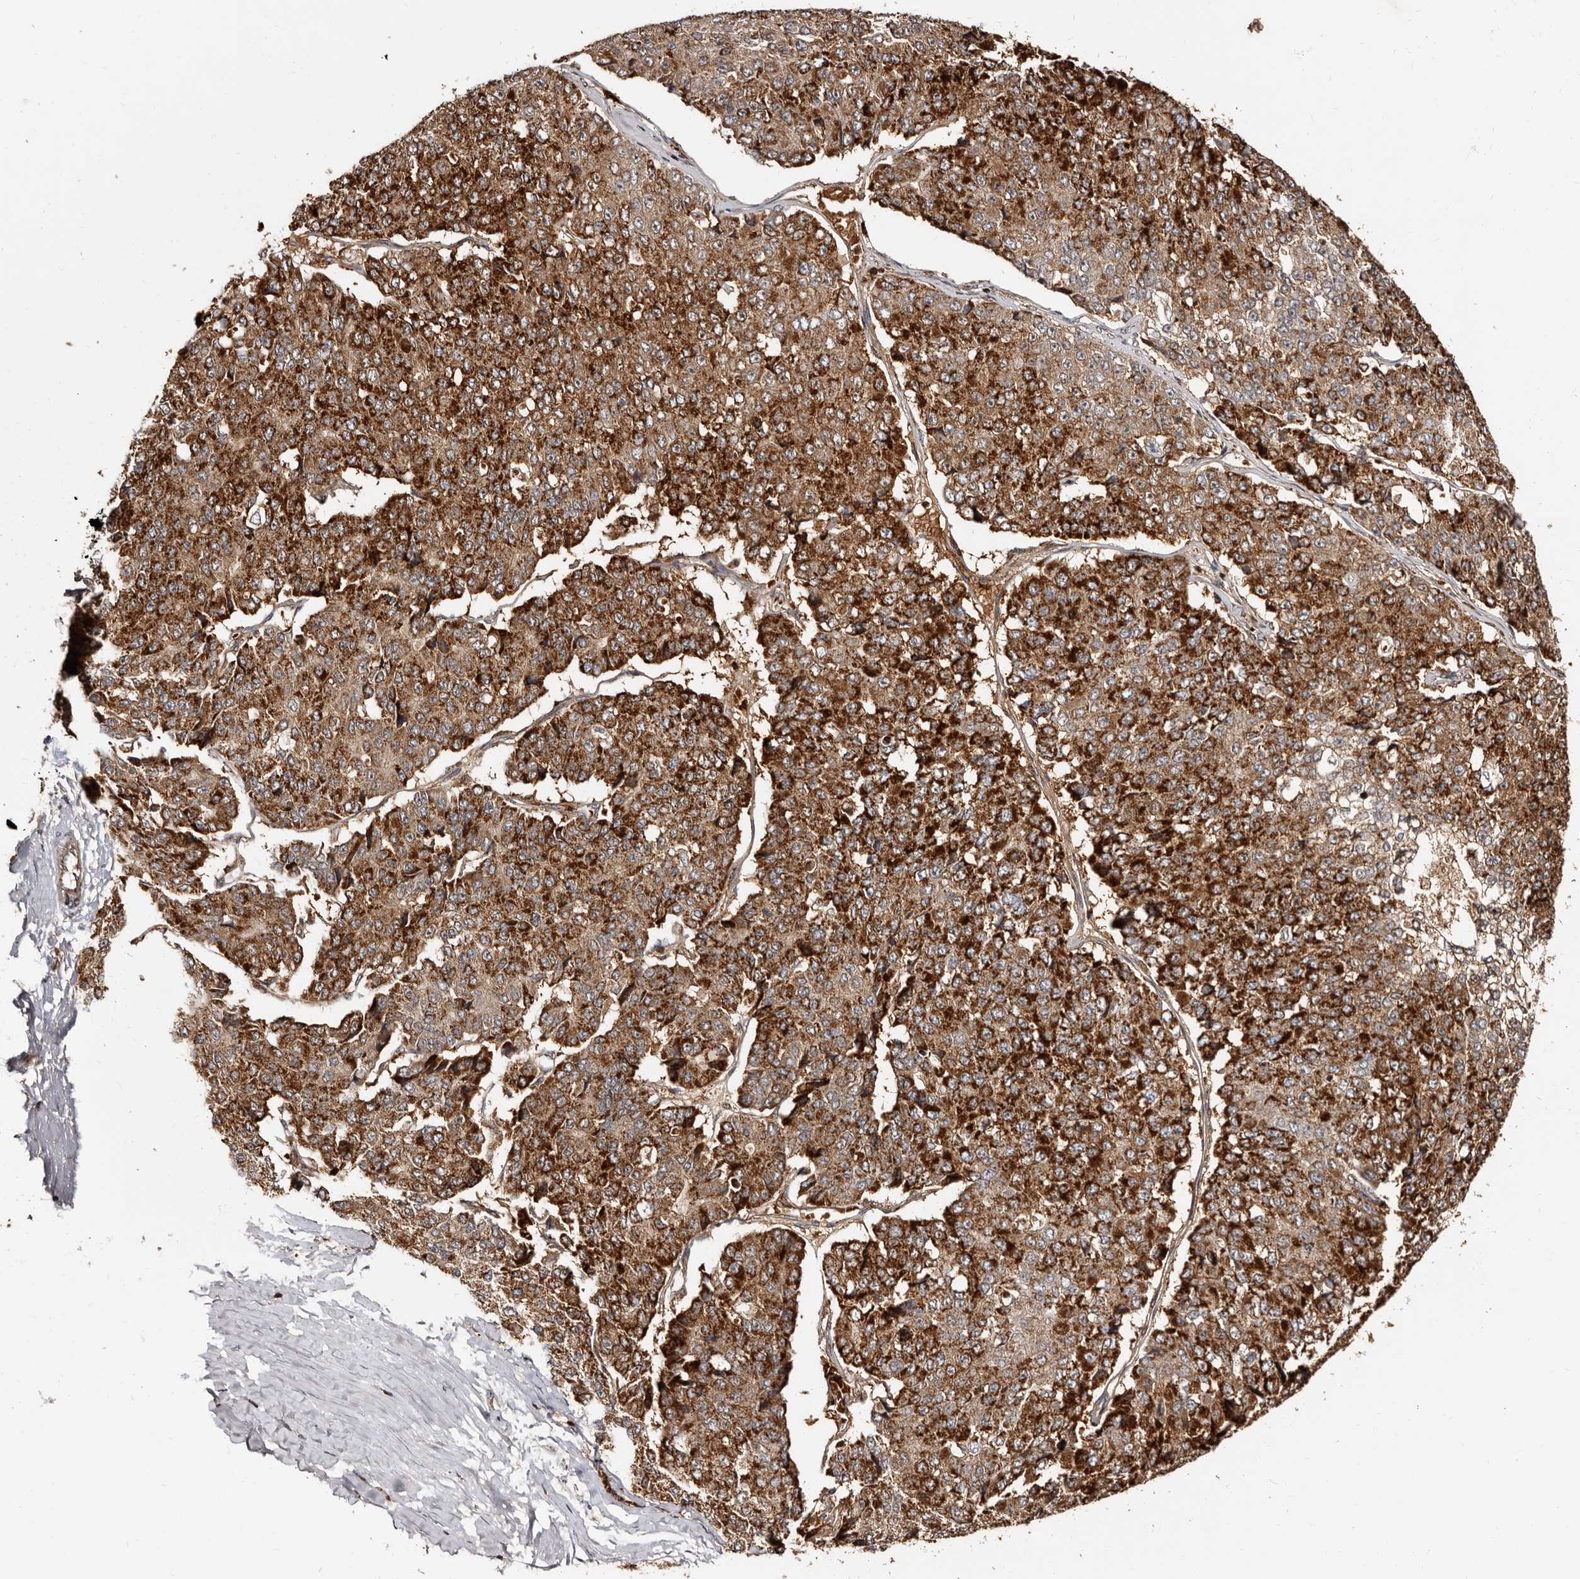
{"staining": {"intensity": "strong", "quantity": ">75%", "location": "cytoplasmic/membranous"}, "tissue": "pancreatic cancer", "cell_type": "Tumor cells", "image_type": "cancer", "snomed": [{"axis": "morphology", "description": "Adenocarcinoma, NOS"}, {"axis": "topography", "description": "Pancreas"}], "caption": "An image showing strong cytoplasmic/membranous expression in approximately >75% of tumor cells in pancreatic cancer (adenocarcinoma), as visualized by brown immunohistochemical staining.", "gene": "BAX", "patient": {"sex": "male", "age": 50}}